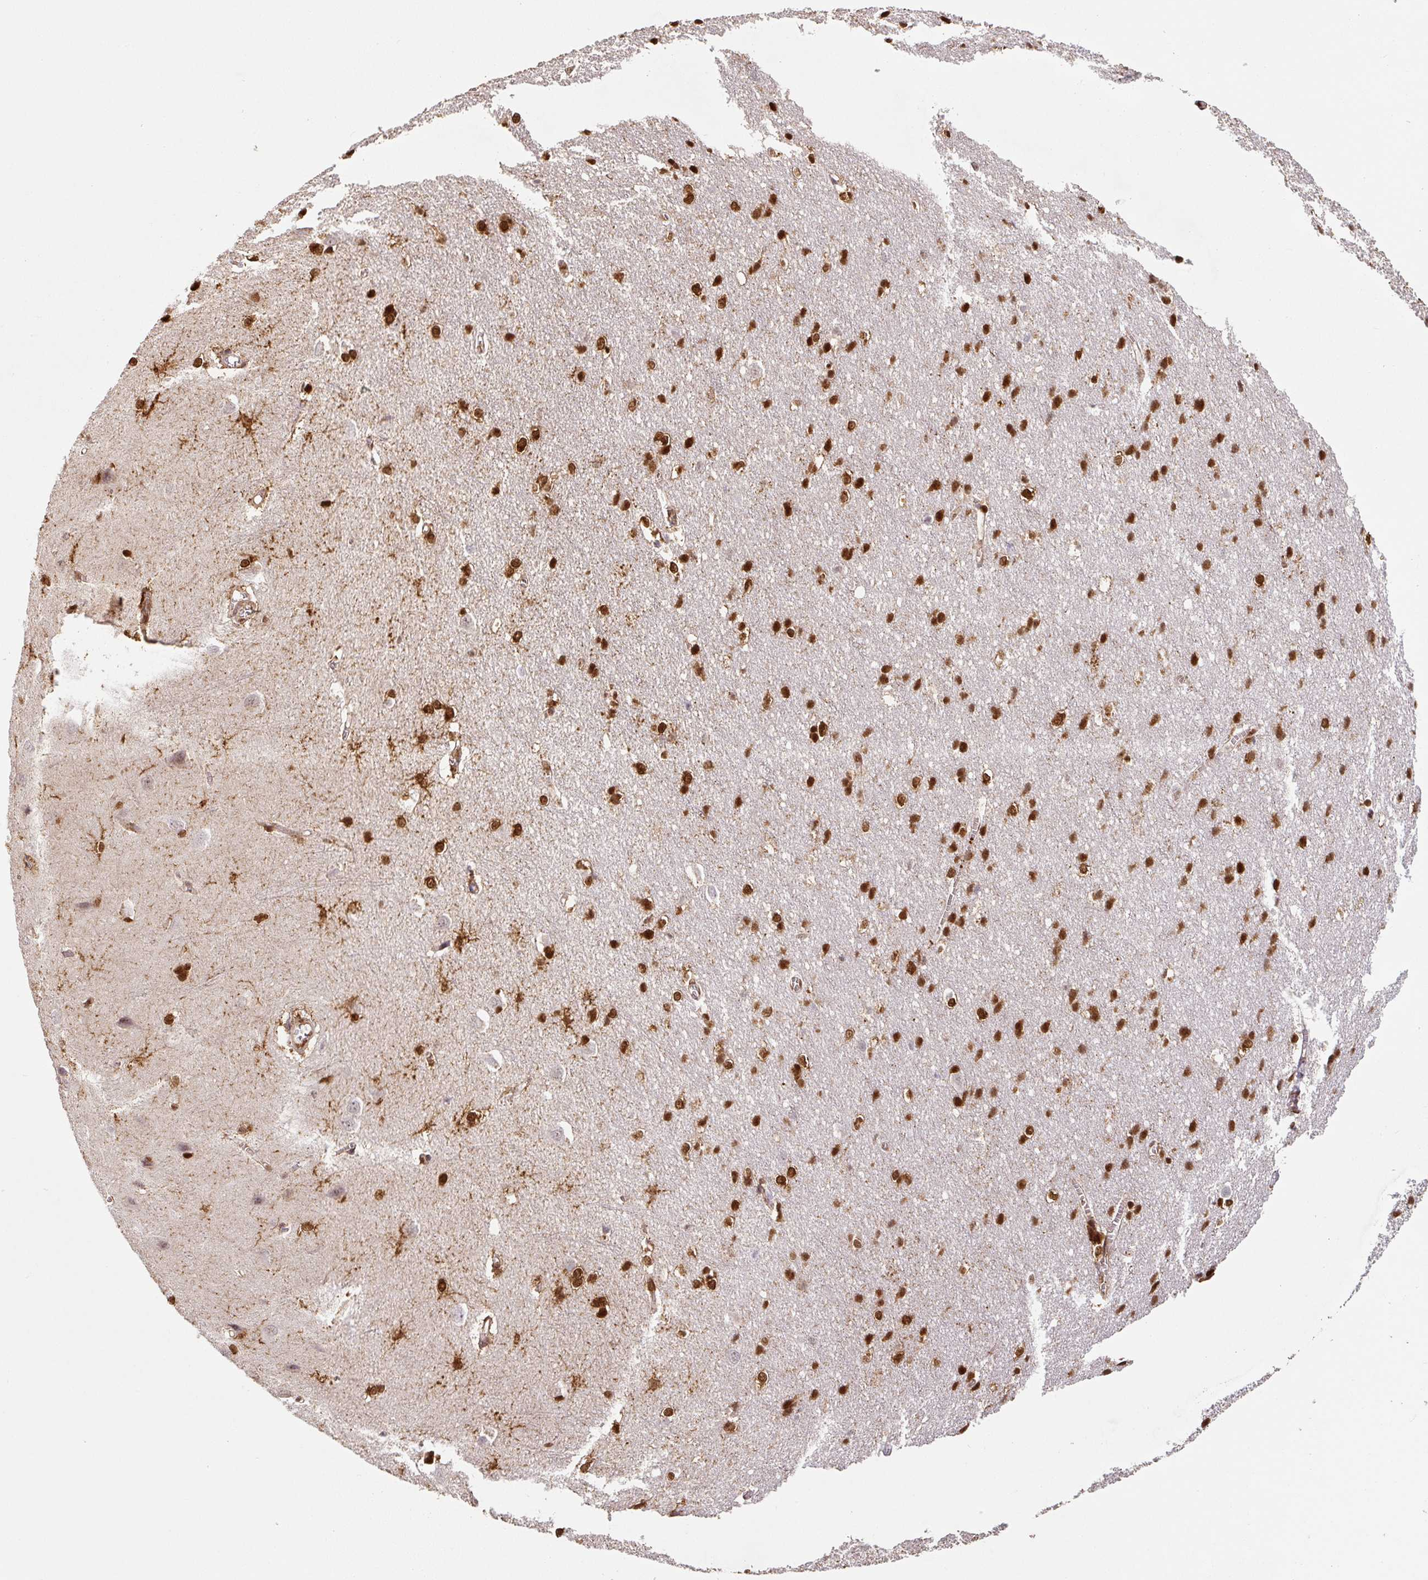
{"staining": {"intensity": "weak", "quantity": "<25%", "location": "cytoplasmic/membranous"}, "tissue": "cerebral cortex", "cell_type": "Endothelial cells", "image_type": "normal", "snomed": [{"axis": "morphology", "description": "Normal tissue, NOS"}, {"axis": "topography", "description": "Cerebral cortex"}], "caption": "A micrograph of cerebral cortex stained for a protein reveals no brown staining in endothelial cells. (IHC, brightfield microscopy, high magnification).", "gene": "PYDC2", "patient": {"sex": "male", "age": 37}}